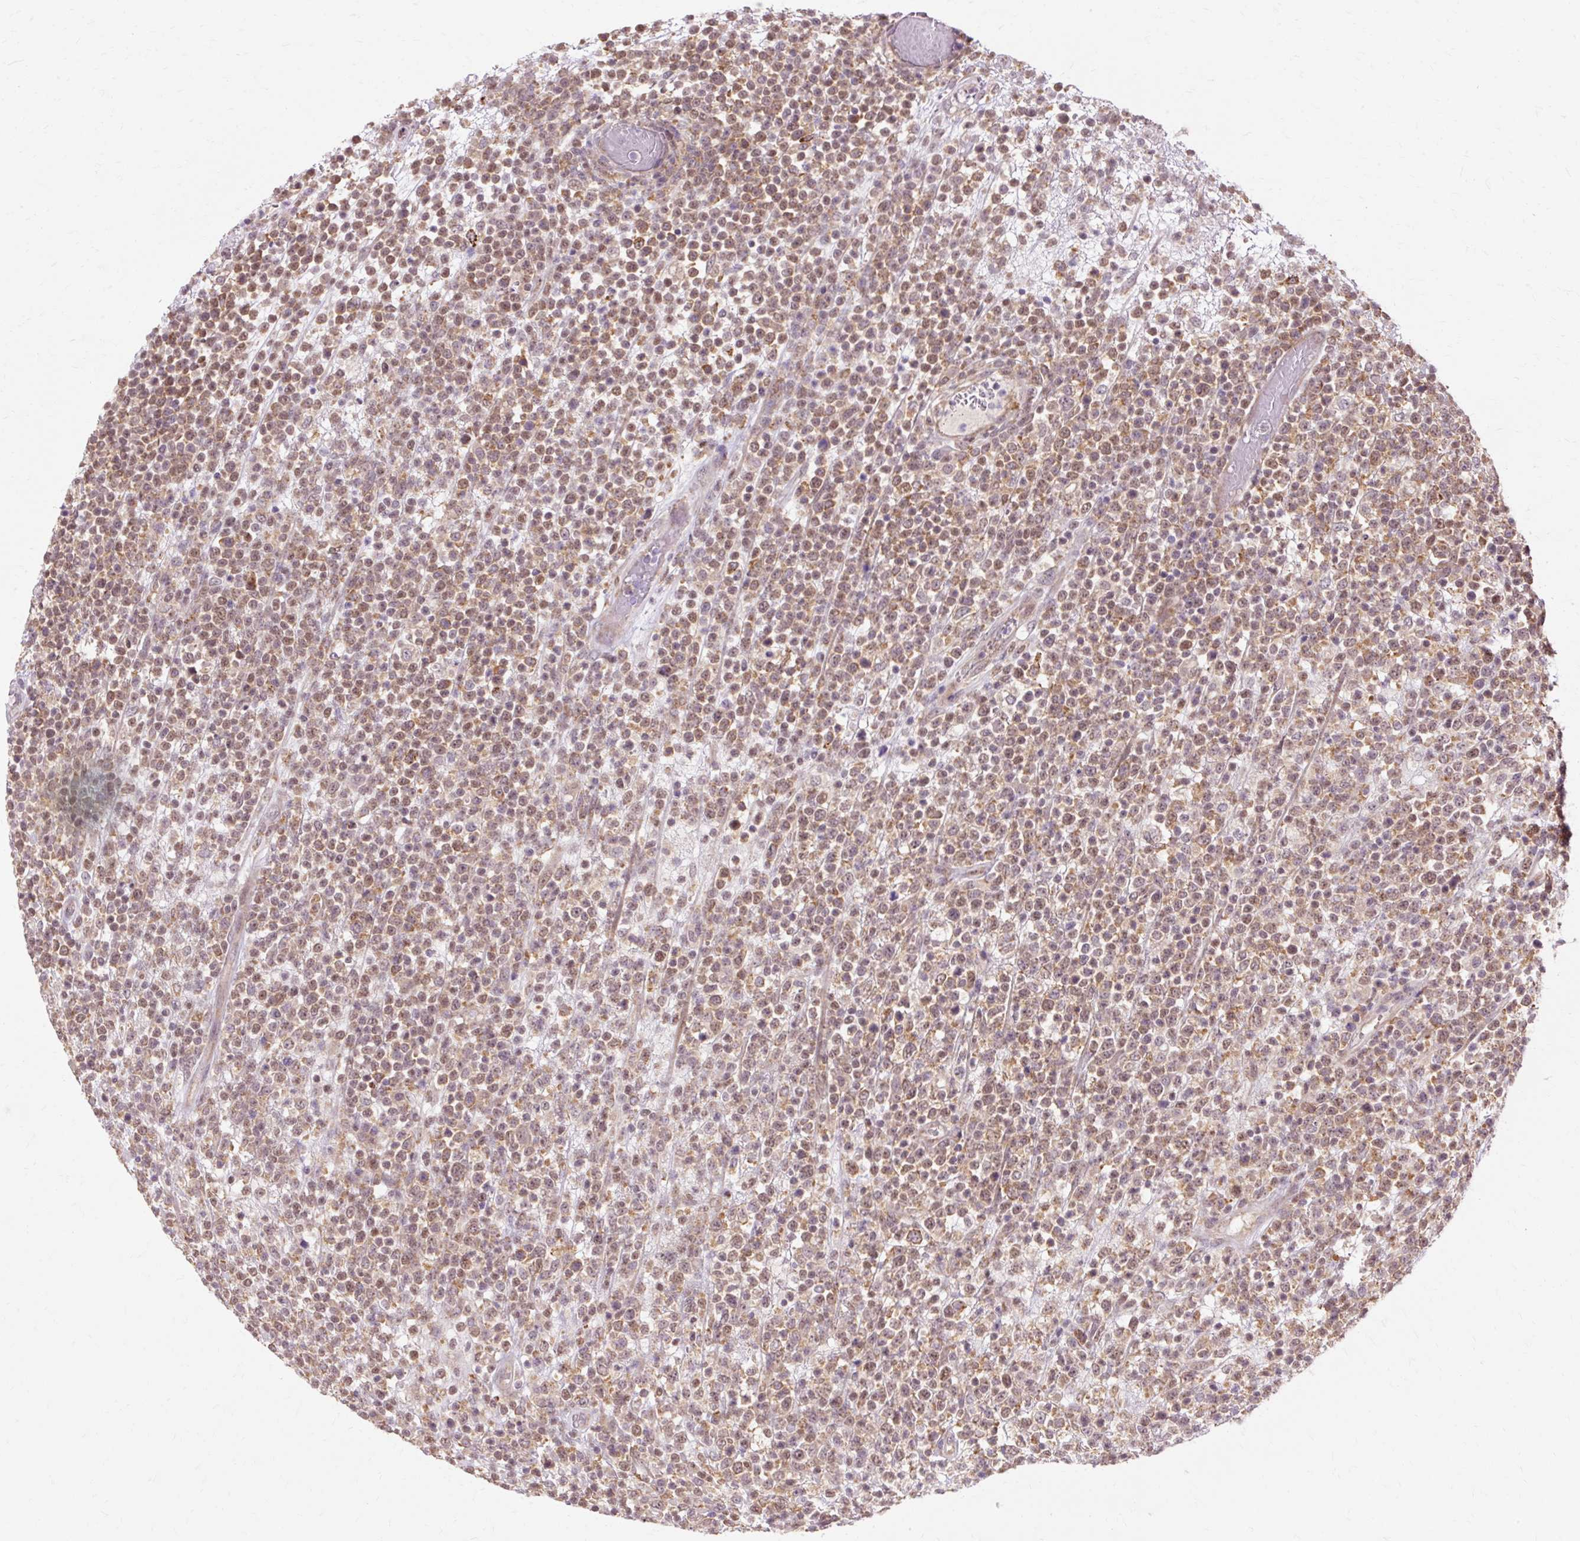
{"staining": {"intensity": "moderate", "quantity": ">75%", "location": "cytoplasmic/membranous"}, "tissue": "lymphoma", "cell_type": "Tumor cells", "image_type": "cancer", "snomed": [{"axis": "morphology", "description": "Malignant lymphoma, non-Hodgkin's type, High grade"}, {"axis": "topography", "description": "Colon"}], "caption": "Immunohistochemistry (IHC) histopathology image of lymphoma stained for a protein (brown), which displays medium levels of moderate cytoplasmic/membranous positivity in about >75% of tumor cells.", "gene": "GEMIN2", "patient": {"sex": "female", "age": 53}}